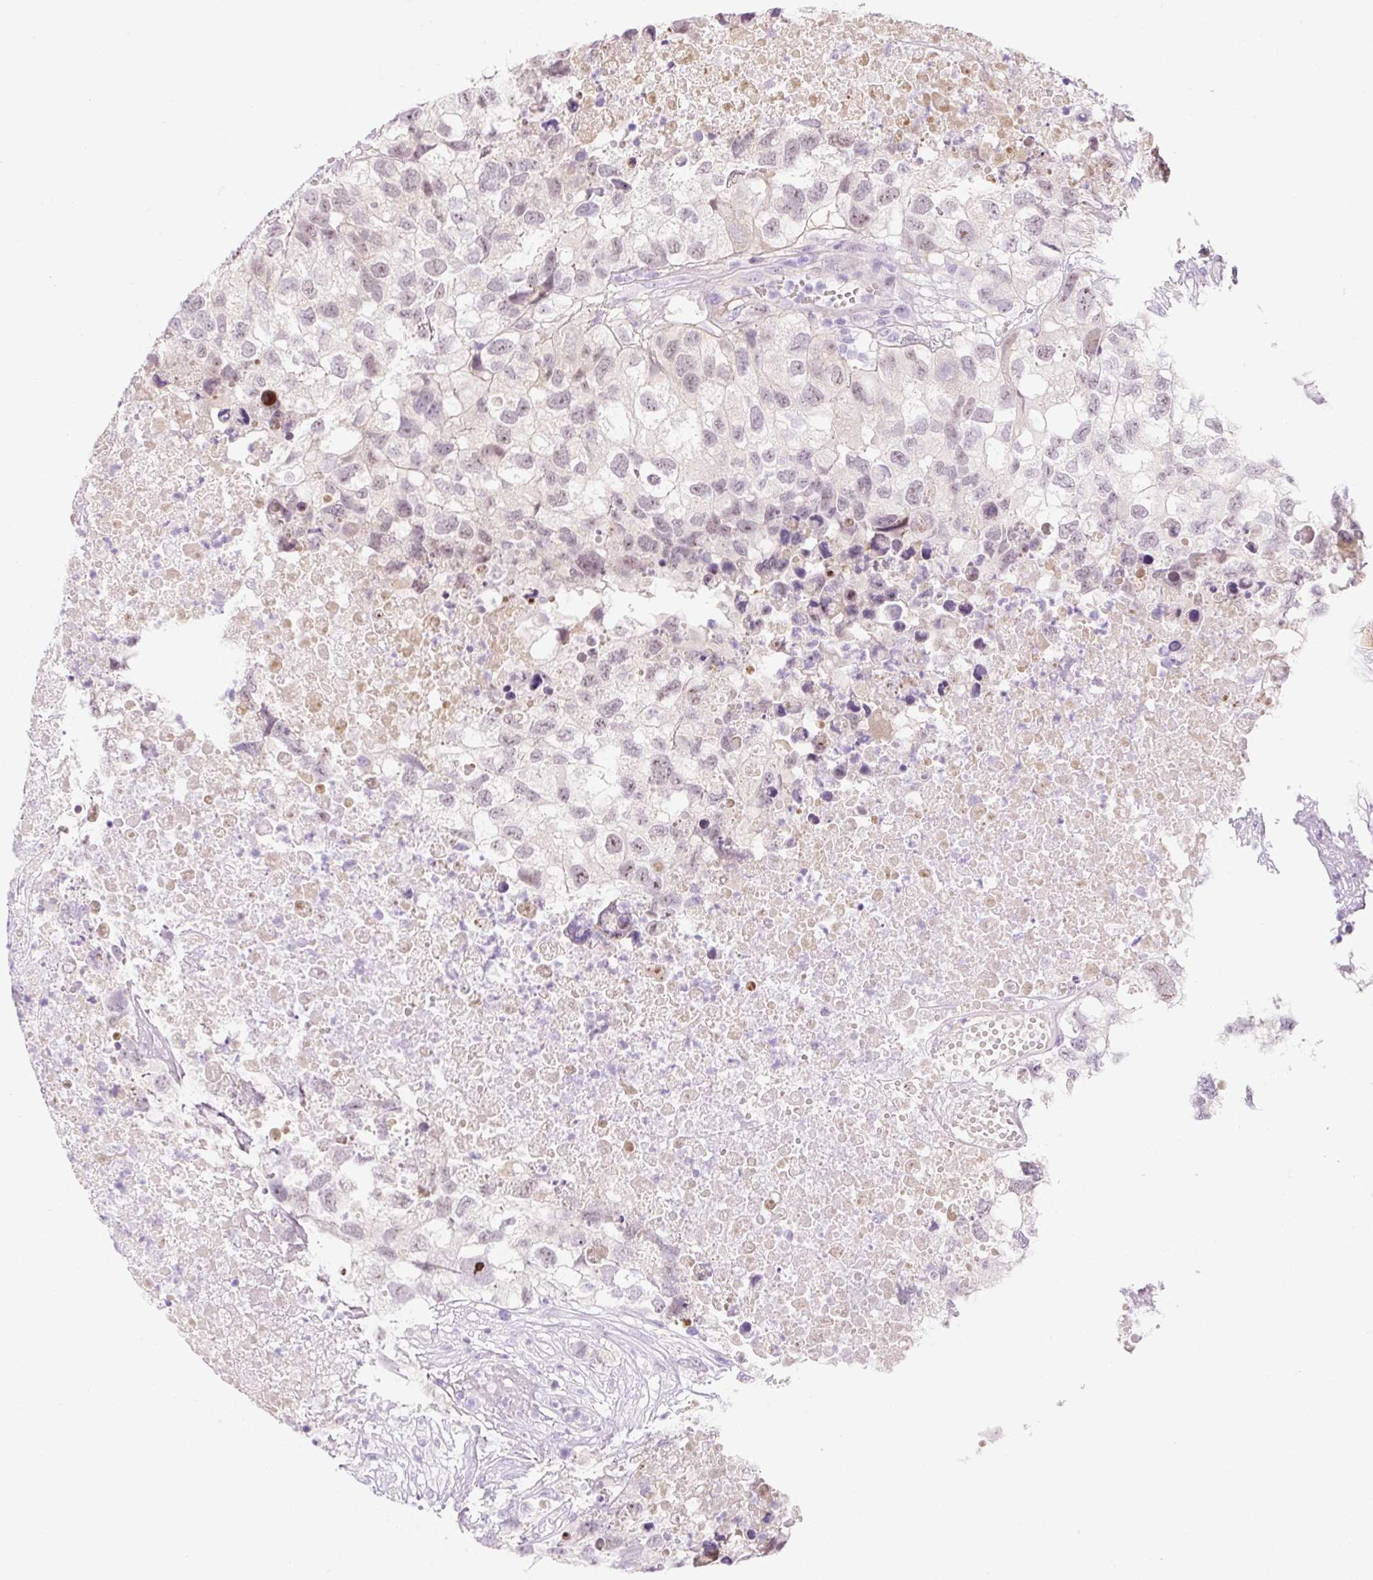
{"staining": {"intensity": "weak", "quantity": "<25%", "location": "nuclear"}, "tissue": "testis cancer", "cell_type": "Tumor cells", "image_type": "cancer", "snomed": [{"axis": "morphology", "description": "Carcinoma, Embryonal, NOS"}, {"axis": "topography", "description": "Testis"}], "caption": "The photomicrograph shows no staining of tumor cells in testis cancer.", "gene": "ZNF121", "patient": {"sex": "male", "age": 83}}